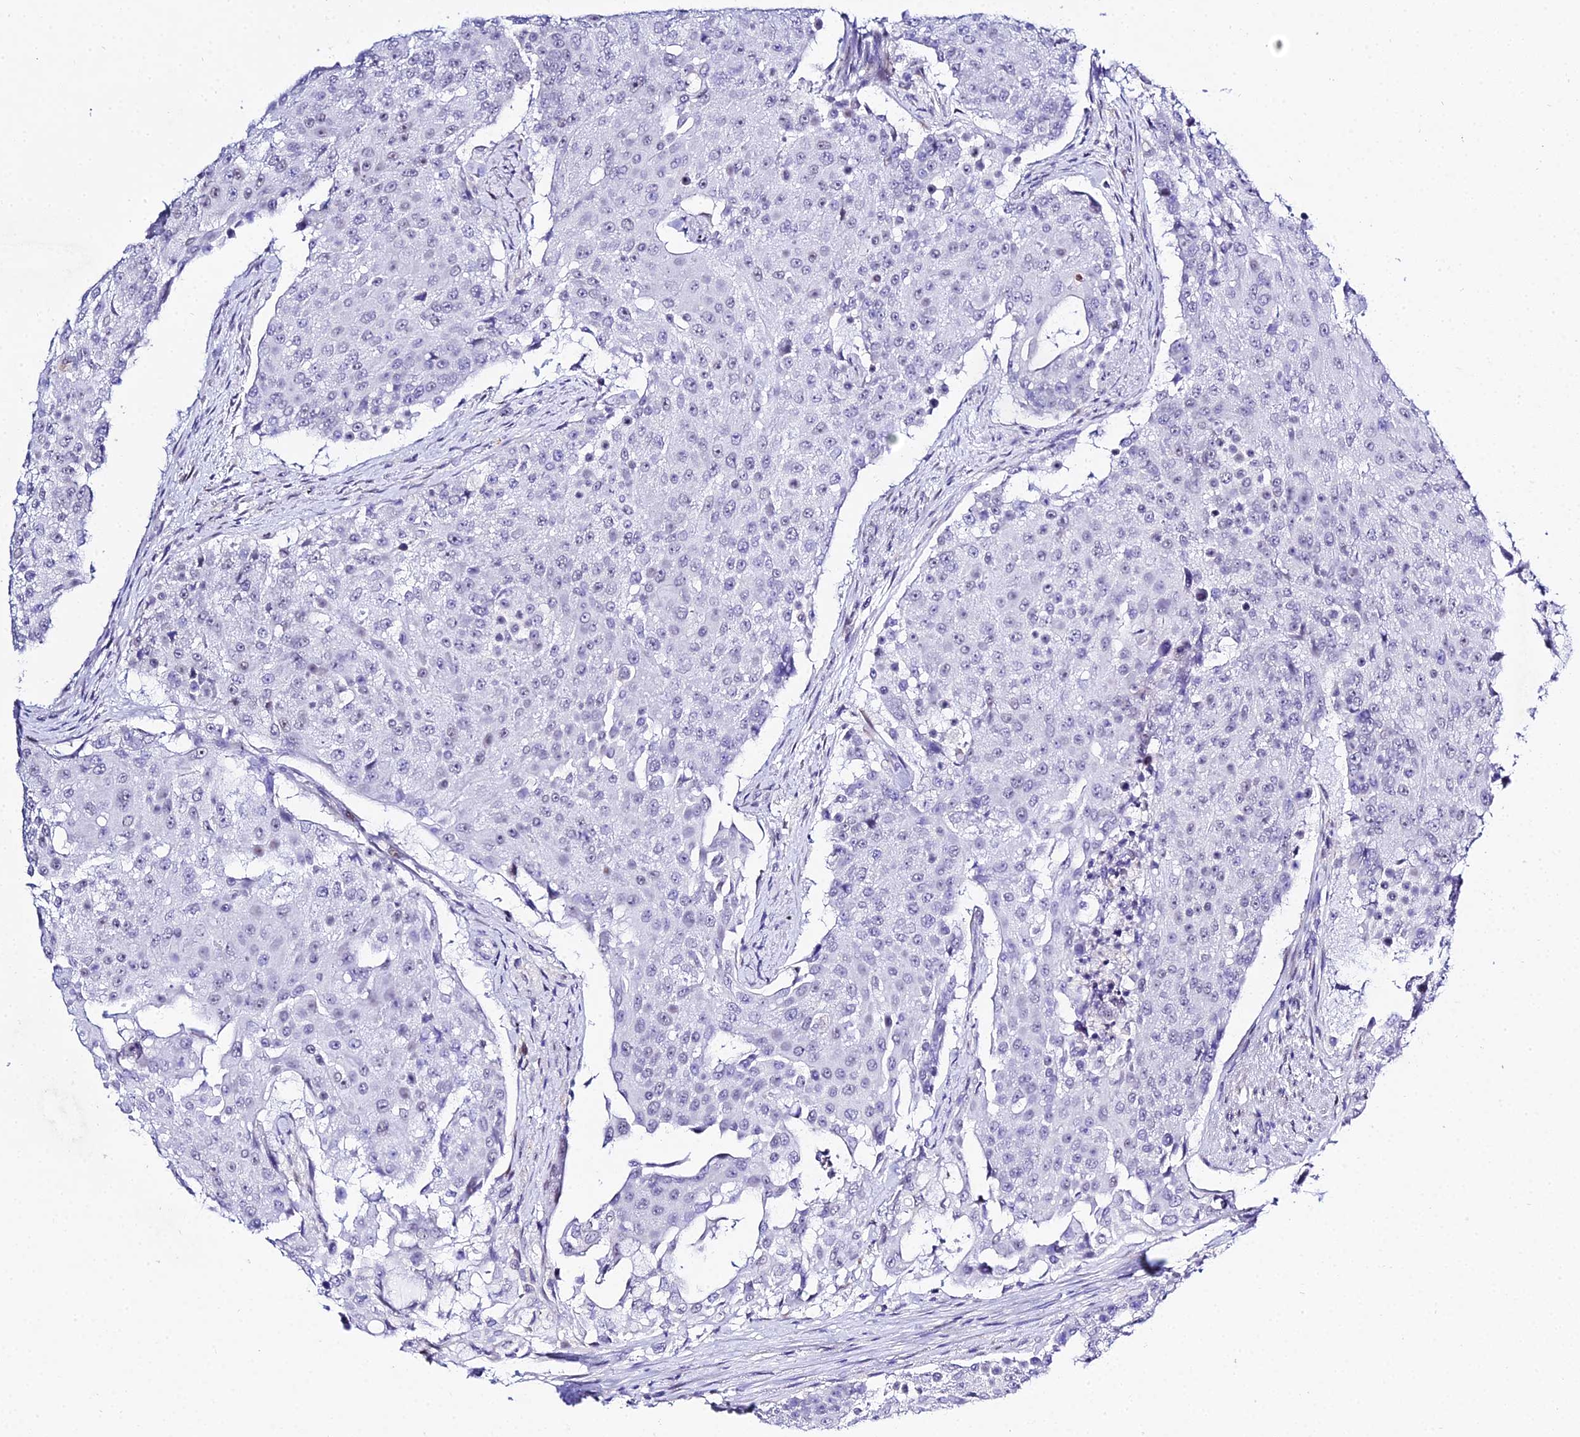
{"staining": {"intensity": "negative", "quantity": "none", "location": "none"}, "tissue": "urothelial cancer", "cell_type": "Tumor cells", "image_type": "cancer", "snomed": [{"axis": "morphology", "description": "Urothelial carcinoma, High grade"}, {"axis": "topography", "description": "Urinary bladder"}], "caption": "IHC of human urothelial carcinoma (high-grade) displays no expression in tumor cells.", "gene": "POFUT2", "patient": {"sex": "female", "age": 63}}